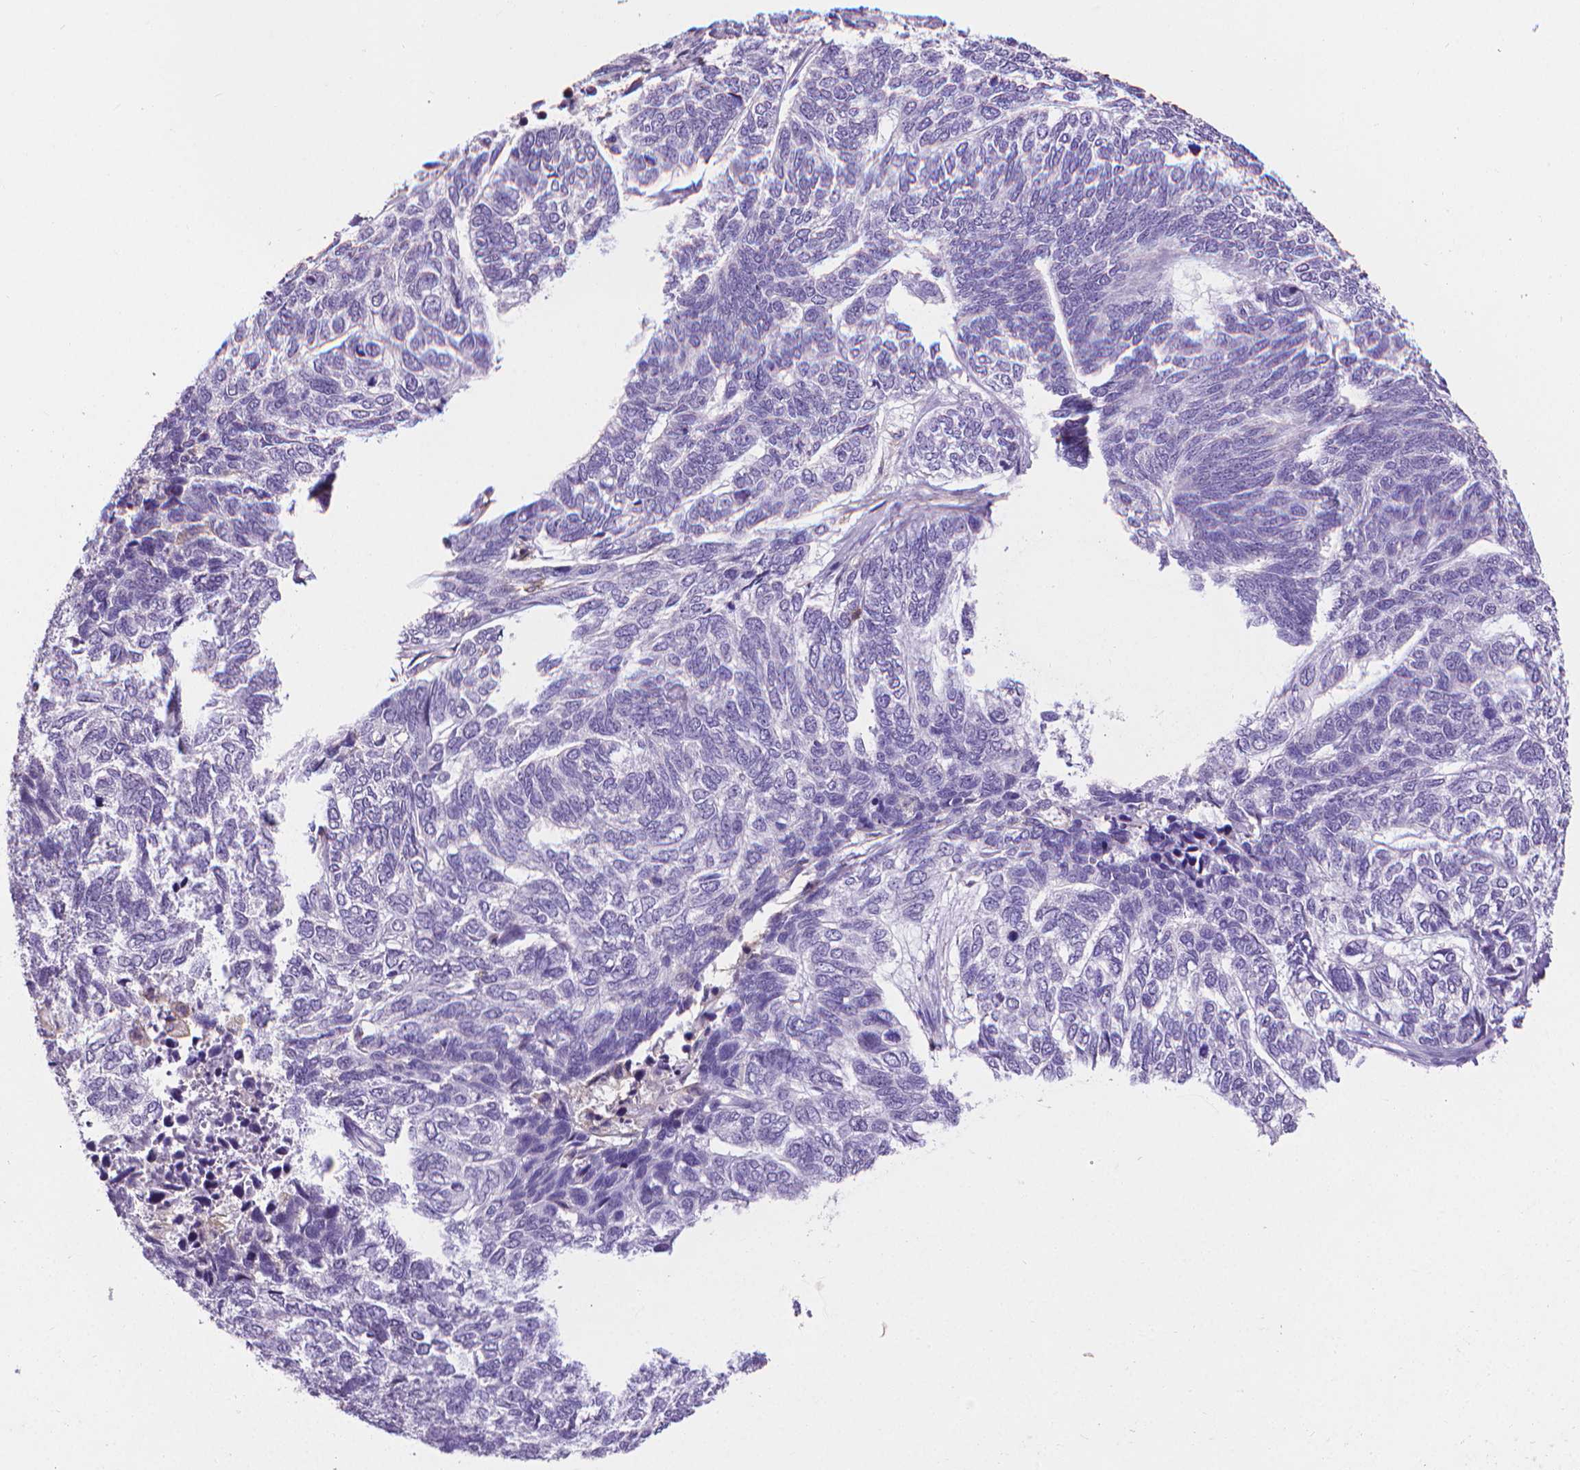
{"staining": {"intensity": "negative", "quantity": "none", "location": "none"}, "tissue": "skin cancer", "cell_type": "Tumor cells", "image_type": "cancer", "snomed": [{"axis": "morphology", "description": "Basal cell carcinoma"}, {"axis": "topography", "description": "Skin"}], "caption": "High magnification brightfield microscopy of skin basal cell carcinoma stained with DAB (3,3'-diaminobenzidine) (brown) and counterstained with hematoxylin (blue): tumor cells show no significant expression.", "gene": "CD4", "patient": {"sex": "female", "age": 65}}